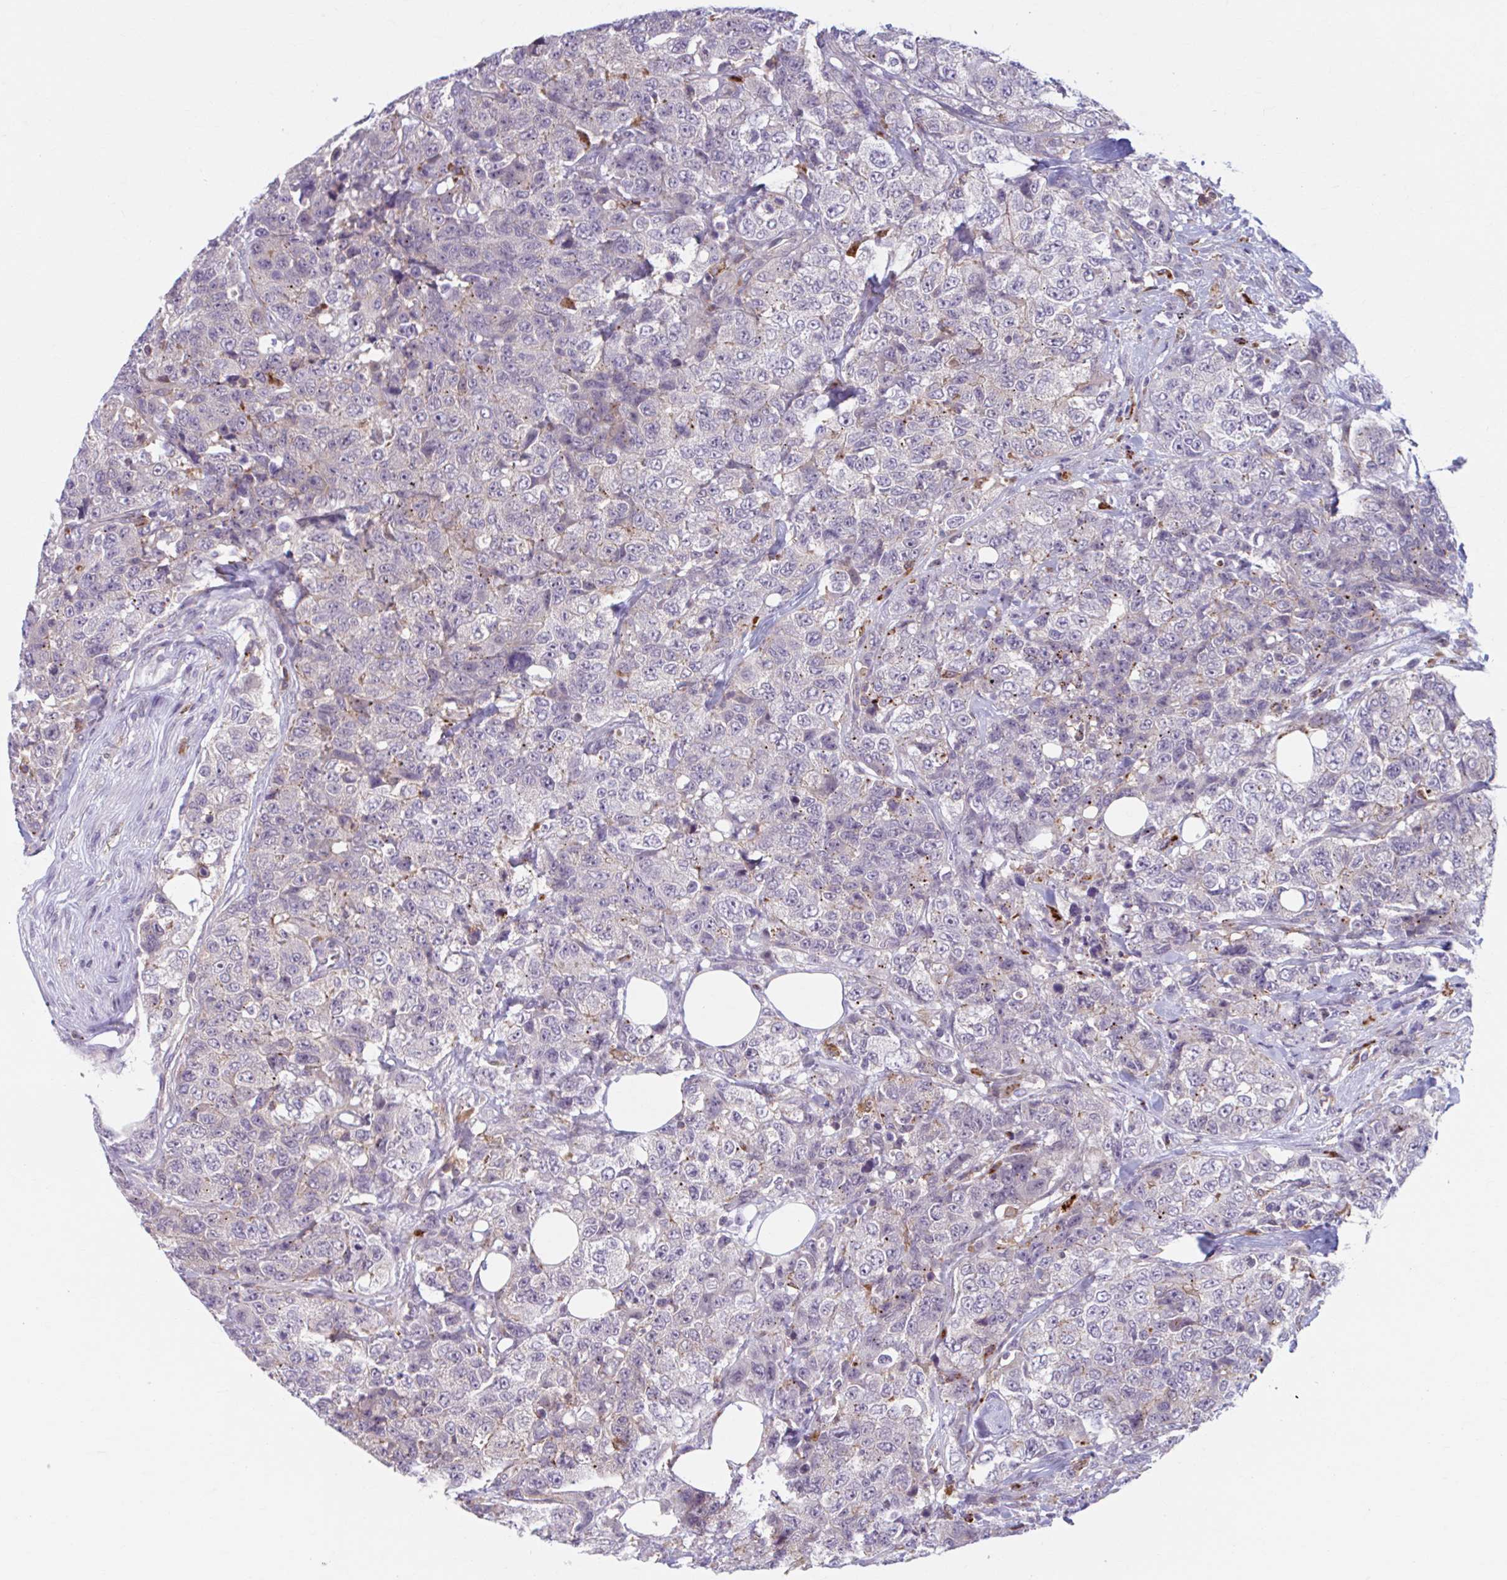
{"staining": {"intensity": "negative", "quantity": "none", "location": "none"}, "tissue": "urothelial cancer", "cell_type": "Tumor cells", "image_type": "cancer", "snomed": [{"axis": "morphology", "description": "Urothelial carcinoma, High grade"}, {"axis": "topography", "description": "Urinary bladder"}], "caption": "This is an immunohistochemistry (IHC) histopathology image of human urothelial cancer. There is no expression in tumor cells.", "gene": "ADAT3", "patient": {"sex": "female", "age": 78}}